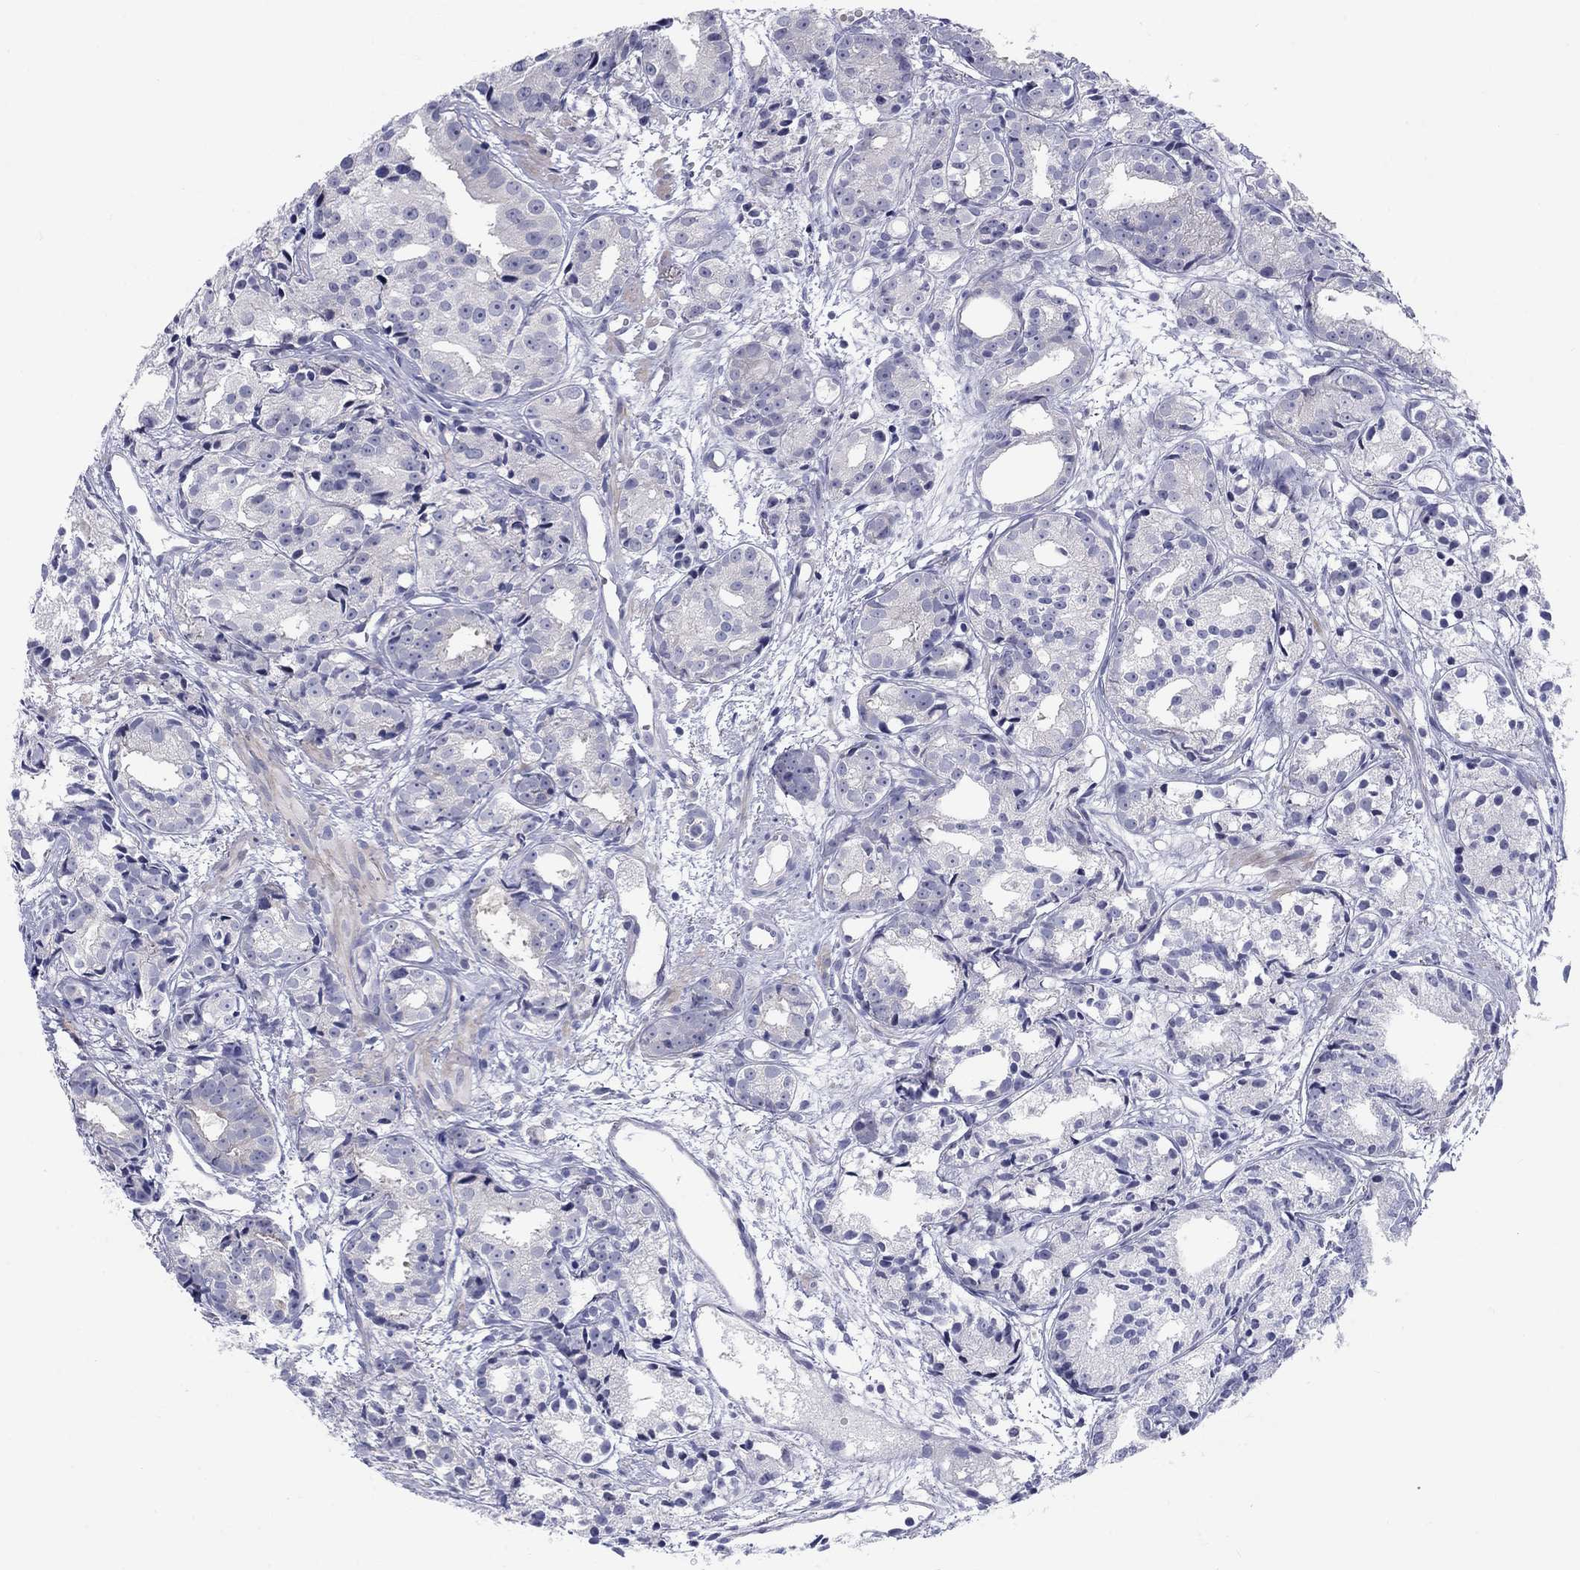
{"staining": {"intensity": "negative", "quantity": "none", "location": "none"}, "tissue": "prostate cancer", "cell_type": "Tumor cells", "image_type": "cancer", "snomed": [{"axis": "morphology", "description": "Adenocarcinoma, Medium grade"}, {"axis": "topography", "description": "Prostate"}], "caption": "DAB immunohistochemical staining of prostate adenocarcinoma (medium-grade) shows no significant expression in tumor cells.", "gene": "CACNA1A", "patient": {"sex": "male", "age": 74}}